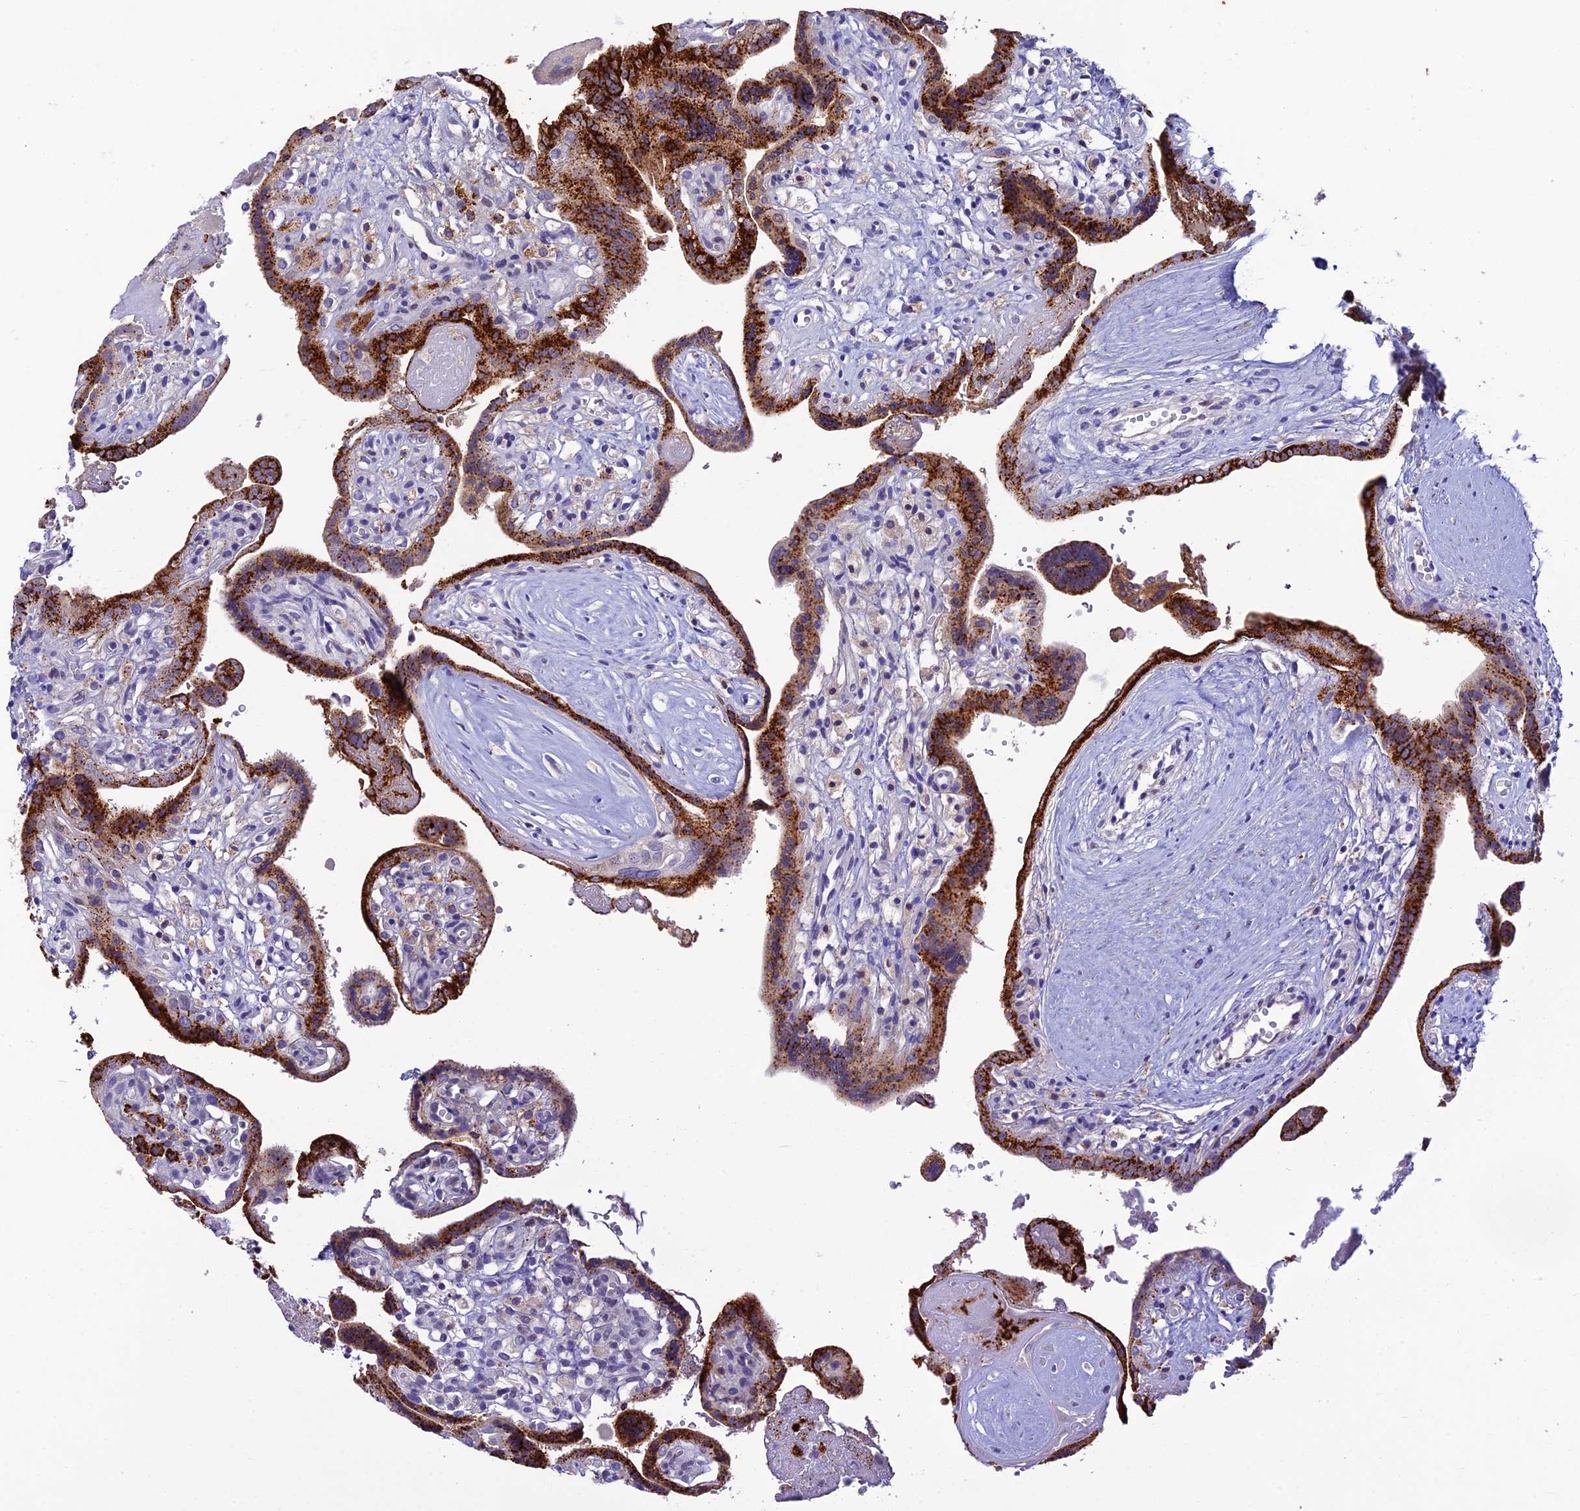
{"staining": {"intensity": "strong", "quantity": "25%-75%", "location": "cytoplasmic/membranous"}, "tissue": "placenta", "cell_type": "Trophoblastic cells", "image_type": "normal", "snomed": [{"axis": "morphology", "description": "Normal tissue, NOS"}, {"axis": "topography", "description": "Placenta"}], "caption": "Protein expression analysis of unremarkable human placenta reveals strong cytoplasmic/membranous staining in about 25%-75% of trophoblastic cells.", "gene": "HIC1", "patient": {"sex": "female", "age": 37}}